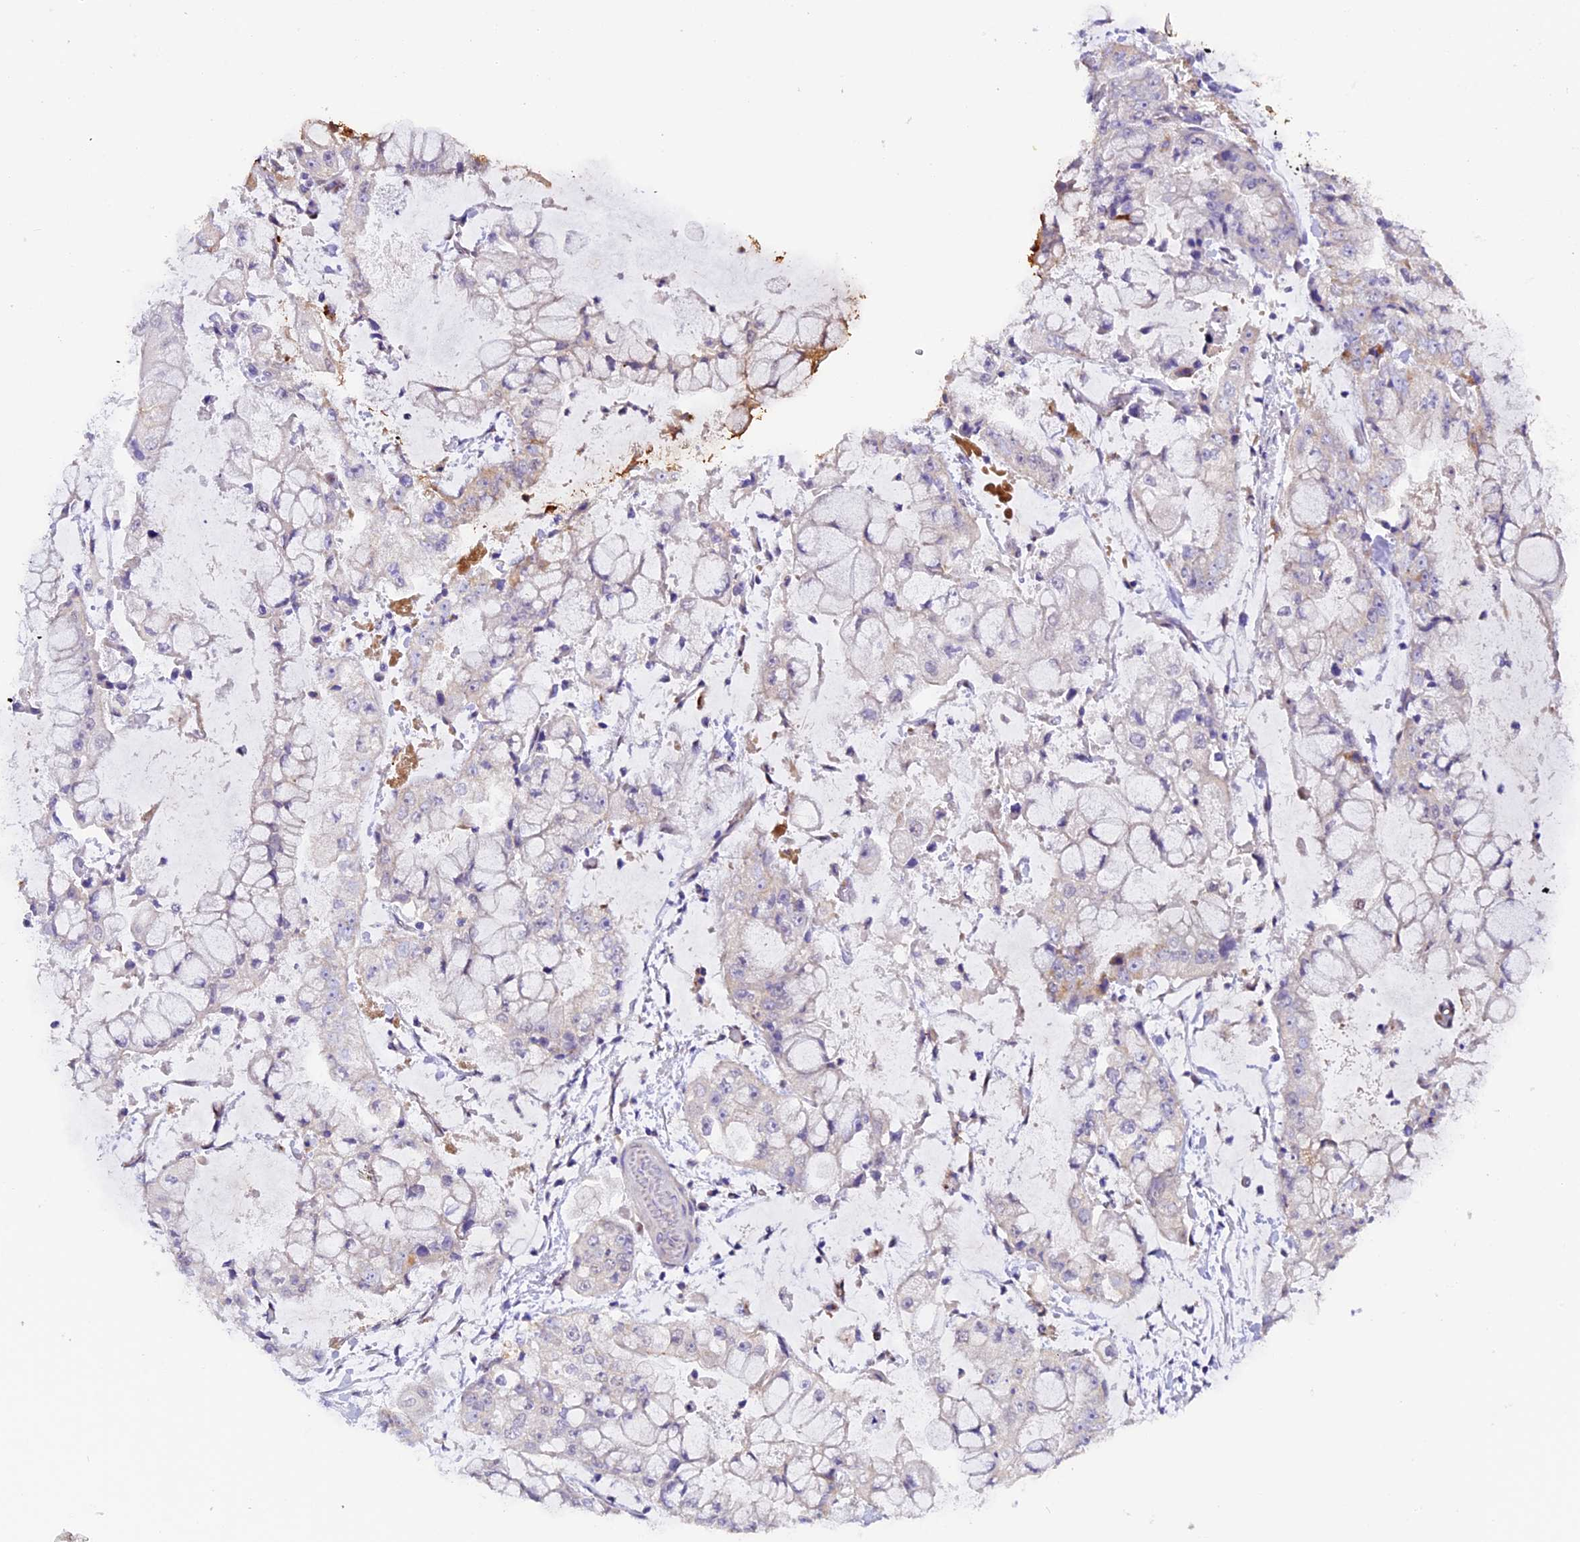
{"staining": {"intensity": "negative", "quantity": "none", "location": "none"}, "tissue": "stomach cancer", "cell_type": "Tumor cells", "image_type": "cancer", "snomed": [{"axis": "morphology", "description": "Adenocarcinoma, NOS"}, {"axis": "topography", "description": "Stomach"}], "caption": "The micrograph exhibits no significant positivity in tumor cells of stomach cancer.", "gene": "NCK2", "patient": {"sex": "male", "age": 76}}